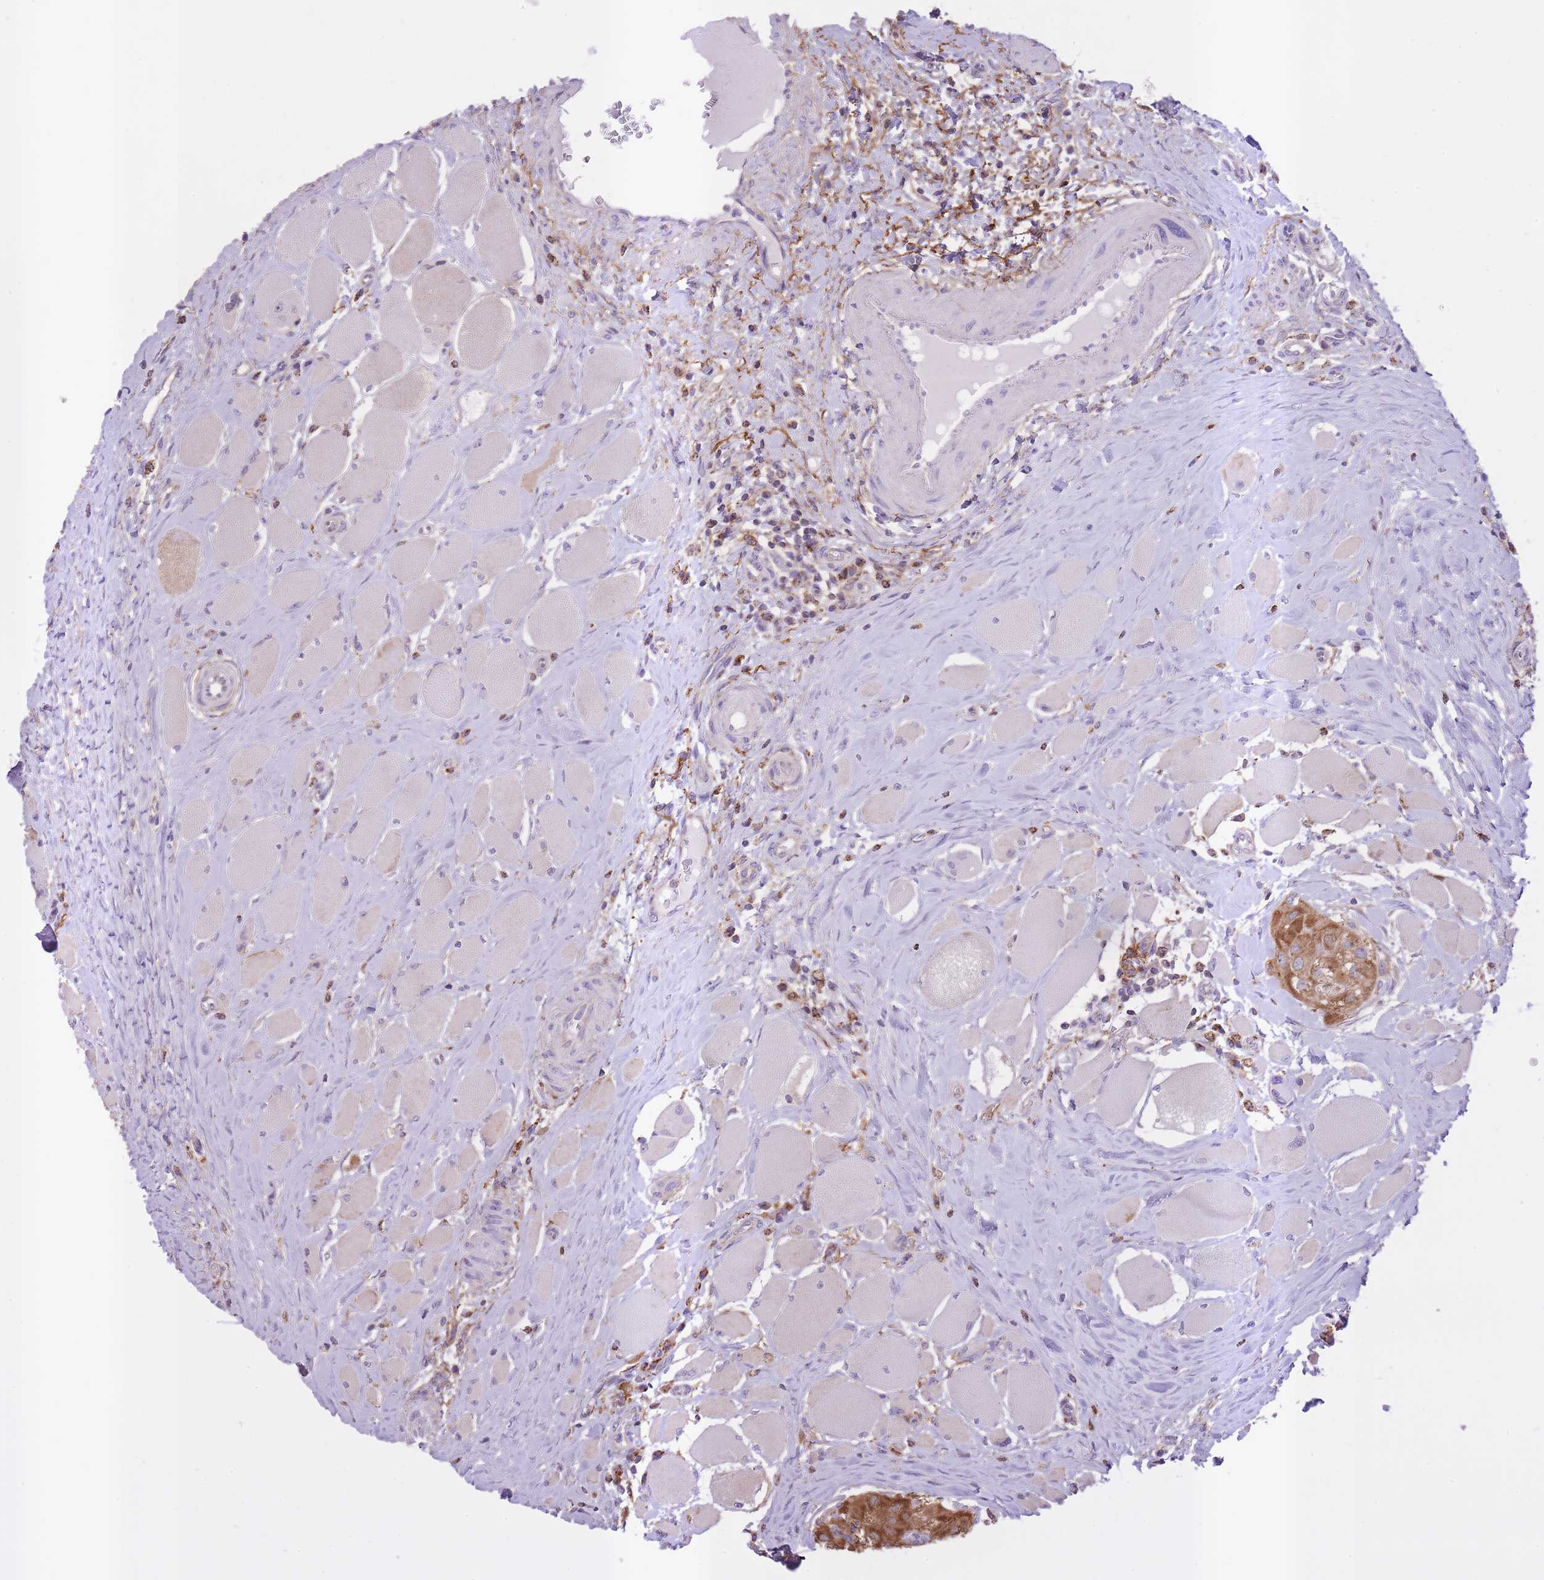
{"staining": {"intensity": "moderate", "quantity": ">75%", "location": "cytoplasmic/membranous"}, "tissue": "thyroid cancer", "cell_type": "Tumor cells", "image_type": "cancer", "snomed": [{"axis": "morphology", "description": "Papillary adenocarcinoma, NOS"}, {"axis": "topography", "description": "Thyroid gland"}], "caption": "Immunohistochemistry staining of thyroid cancer, which demonstrates medium levels of moderate cytoplasmic/membranous staining in about >75% of tumor cells indicating moderate cytoplasmic/membranous protein positivity. The staining was performed using DAB (3,3'-diaminobenzidine) (brown) for protein detection and nuclei were counterstained in hematoxylin (blue).", "gene": "ST3GAL3", "patient": {"sex": "female", "age": 59}}